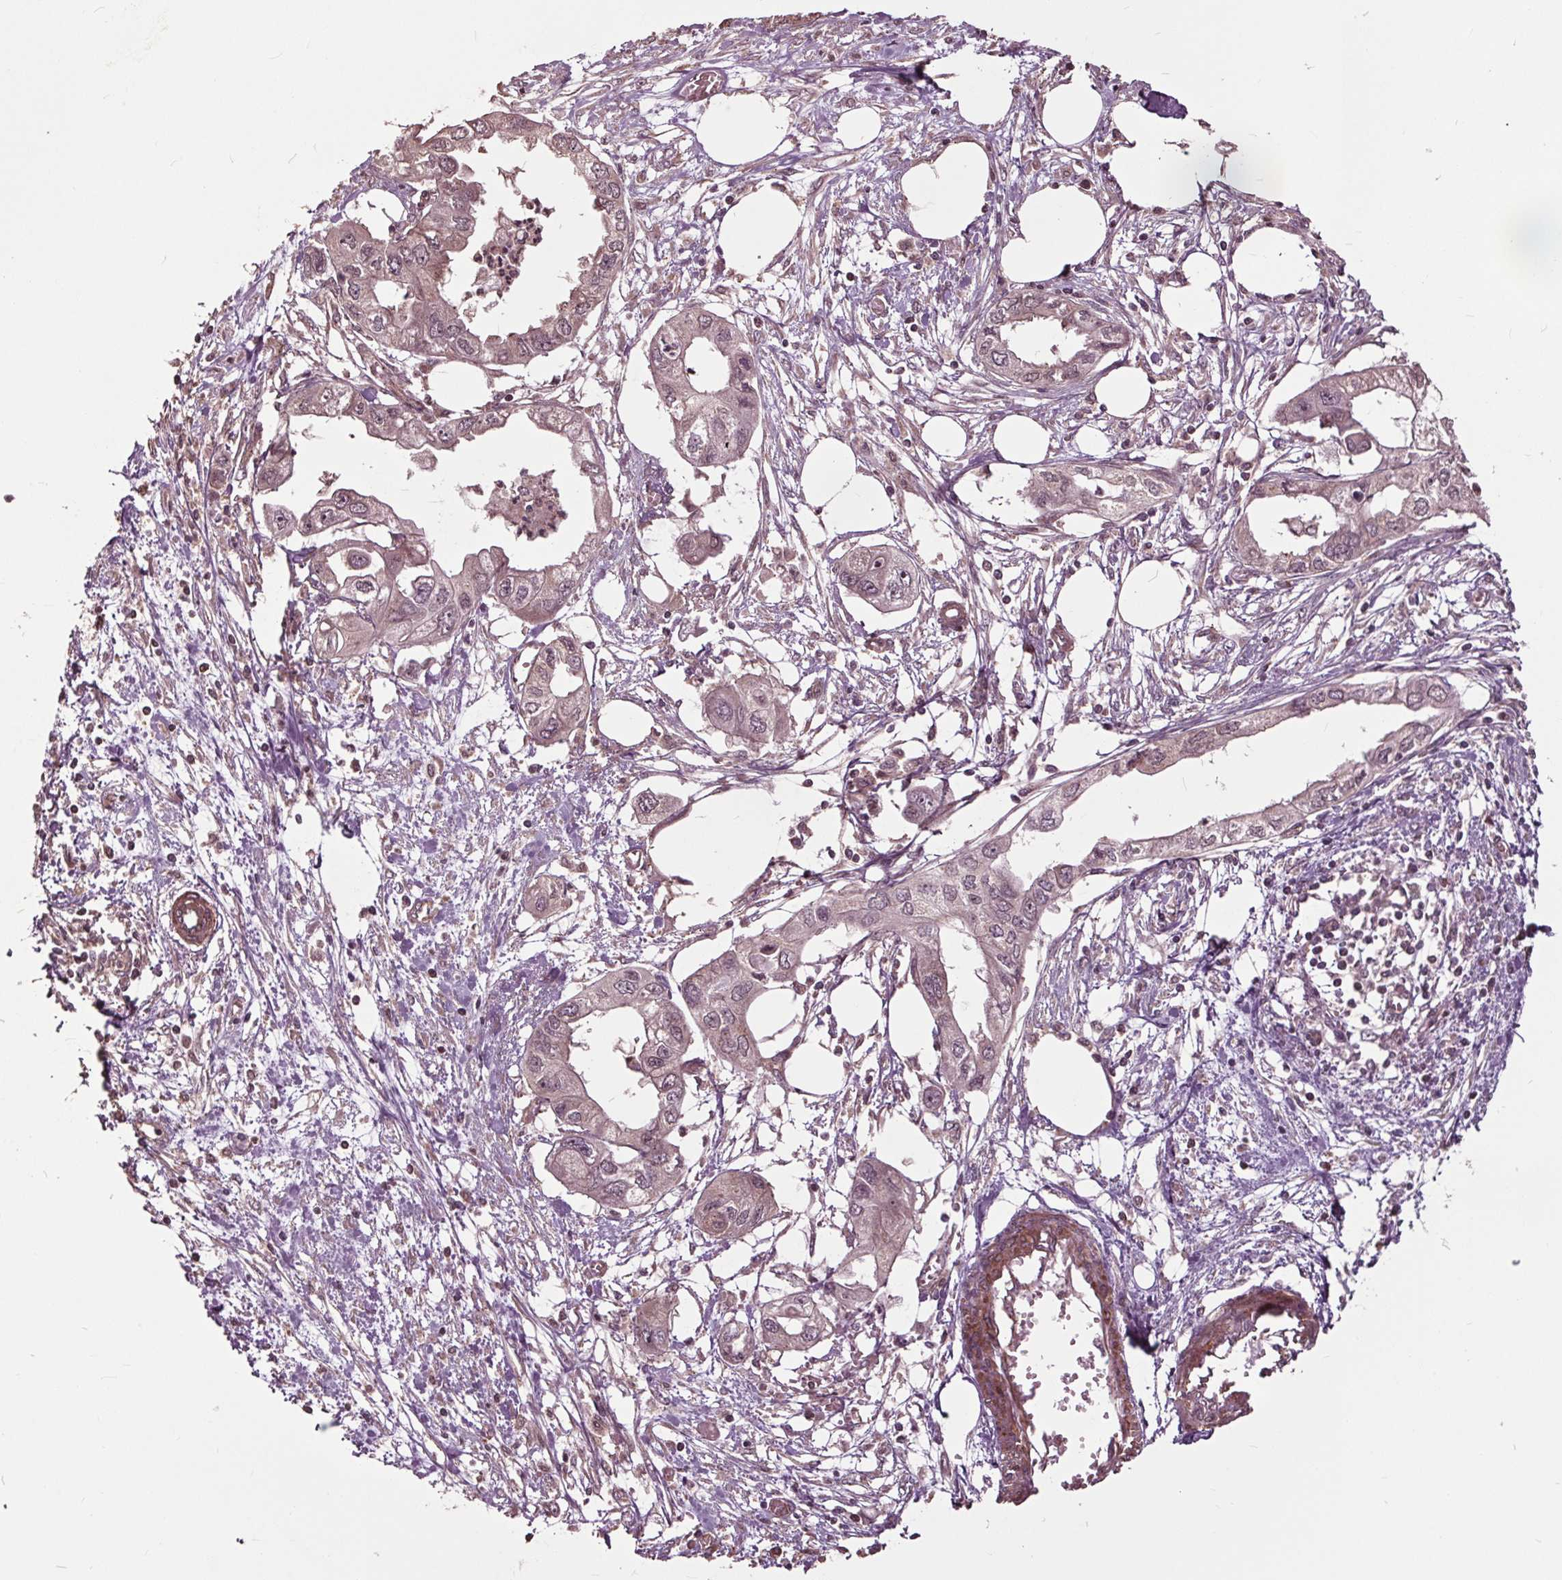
{"staining": {"intensity": "weak", "quantity": "<25%", "location": "cytoplasmic/membranous,nuclear"}, "tissue": "endometrial cancer", "cell_type": "Tumor cells", "image_type": "cancer", "snomed": [{"axis": "morphology", "description": "Adenocarcinoma, NOS"}, {"axis": "morphology", "description": "Adenocarcinoma, metastatic, NOS"}, {"axis": "topography", "description": "Adipose tissue"}, {"axis": "topography", "description": "Endometrium"}], "caption": "The histopathology image displays no significant positivity in tumor cells of adenocarcinoma (endometrial).", "gene": "CEP95", "patient": {"sex": "female", "age": 67}}